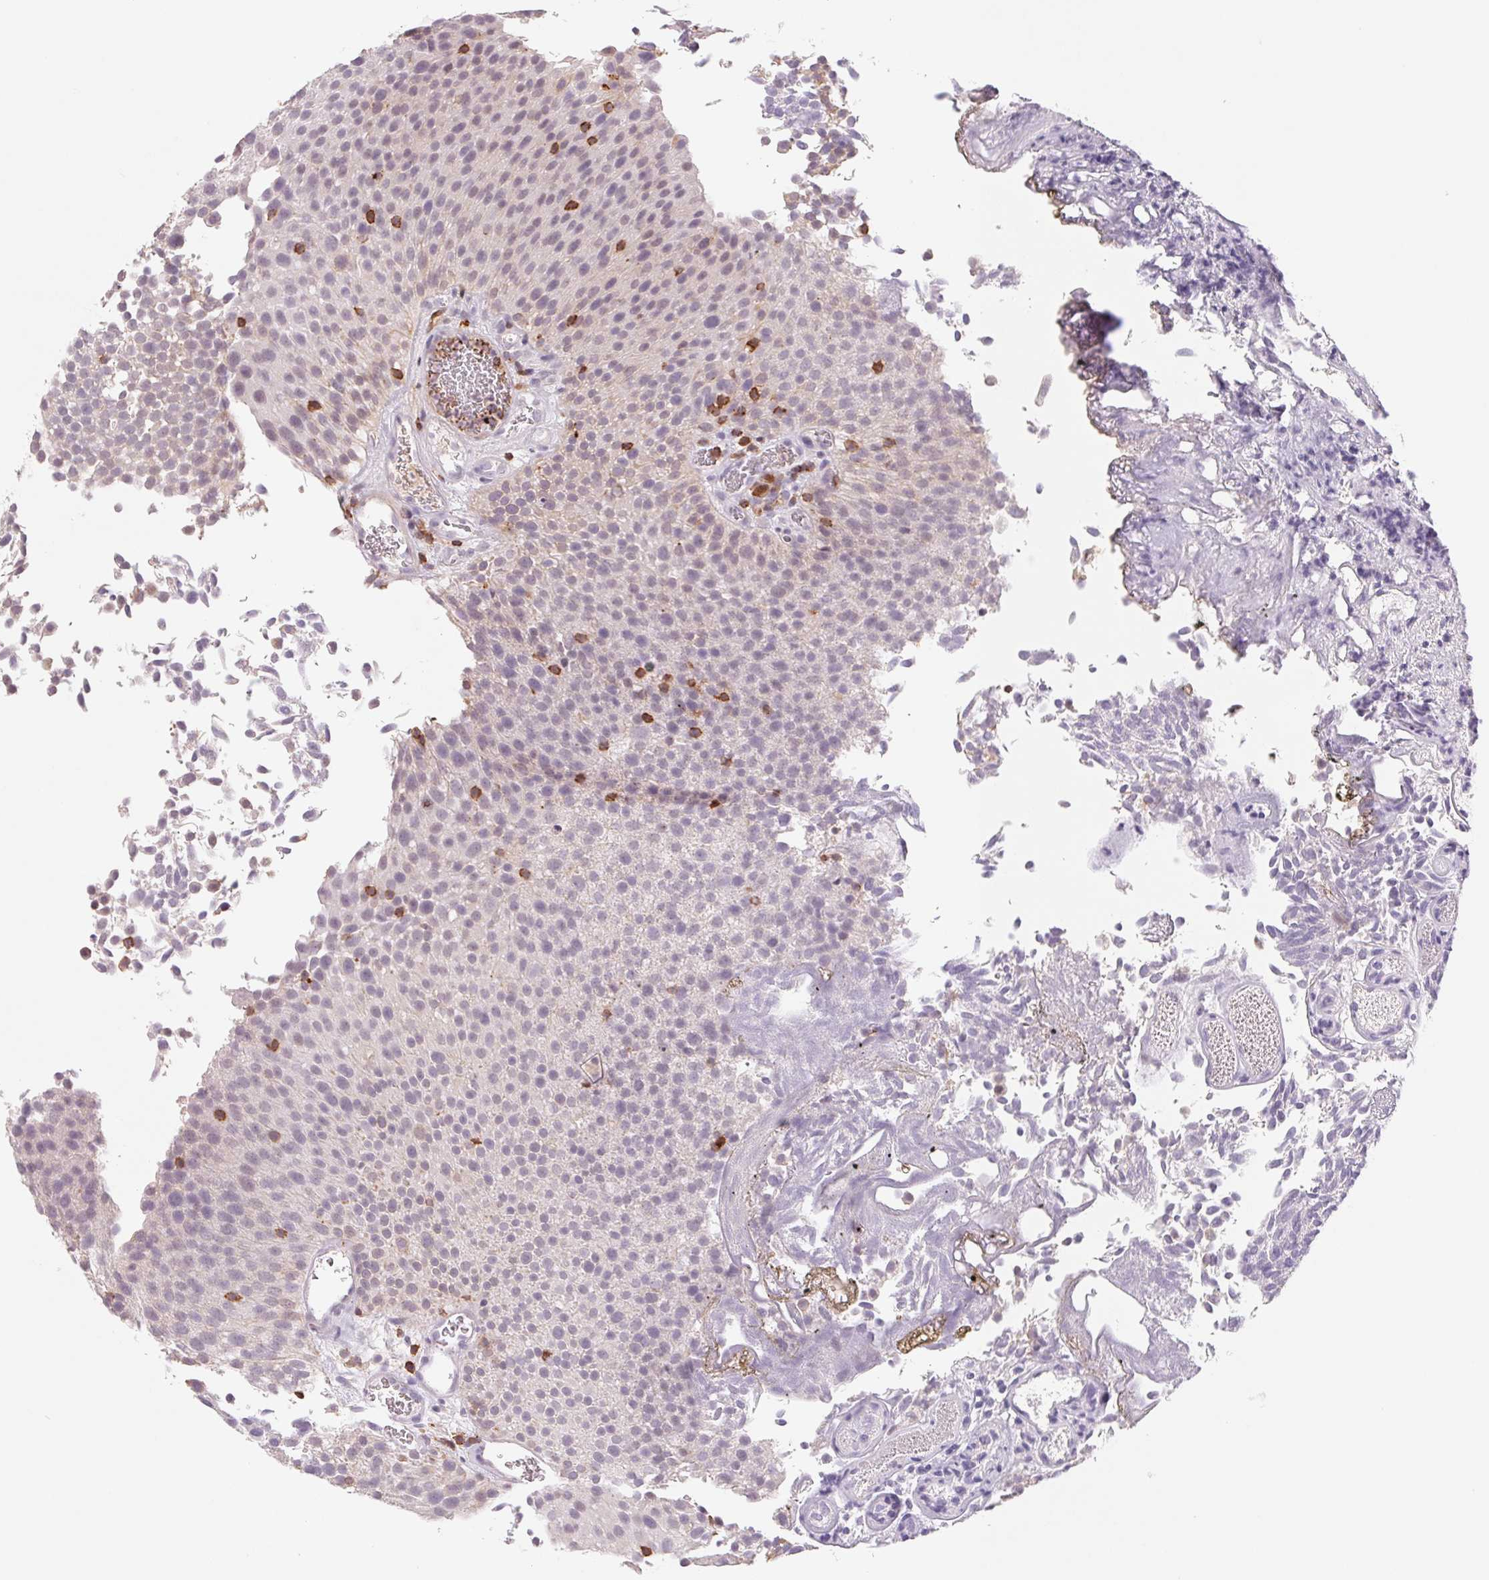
{"staining": {"intensity": "negative", "quantity": "none", "location": "none"}, "tissue": "urothelial cancer", "cell_type": "Tumor cells", "image_type": "cancer", "snomed": [{"axis": "morphology", "description": "Urothelial carcinoma, Low grade"}, {"axis": "topography", "description": "Urinary bladder"}], "caption": "Low-grade urothelial carcinoma was stained to show a protein in brown. There is no significant expression in tumor cells. (DAB (3,3'-diaminobenzidine) immunohistochemistry visualized using brightfield microscopy, high magnification).", "gene": "KIF26A", "patient": {"sex": "female", "age": 79}}